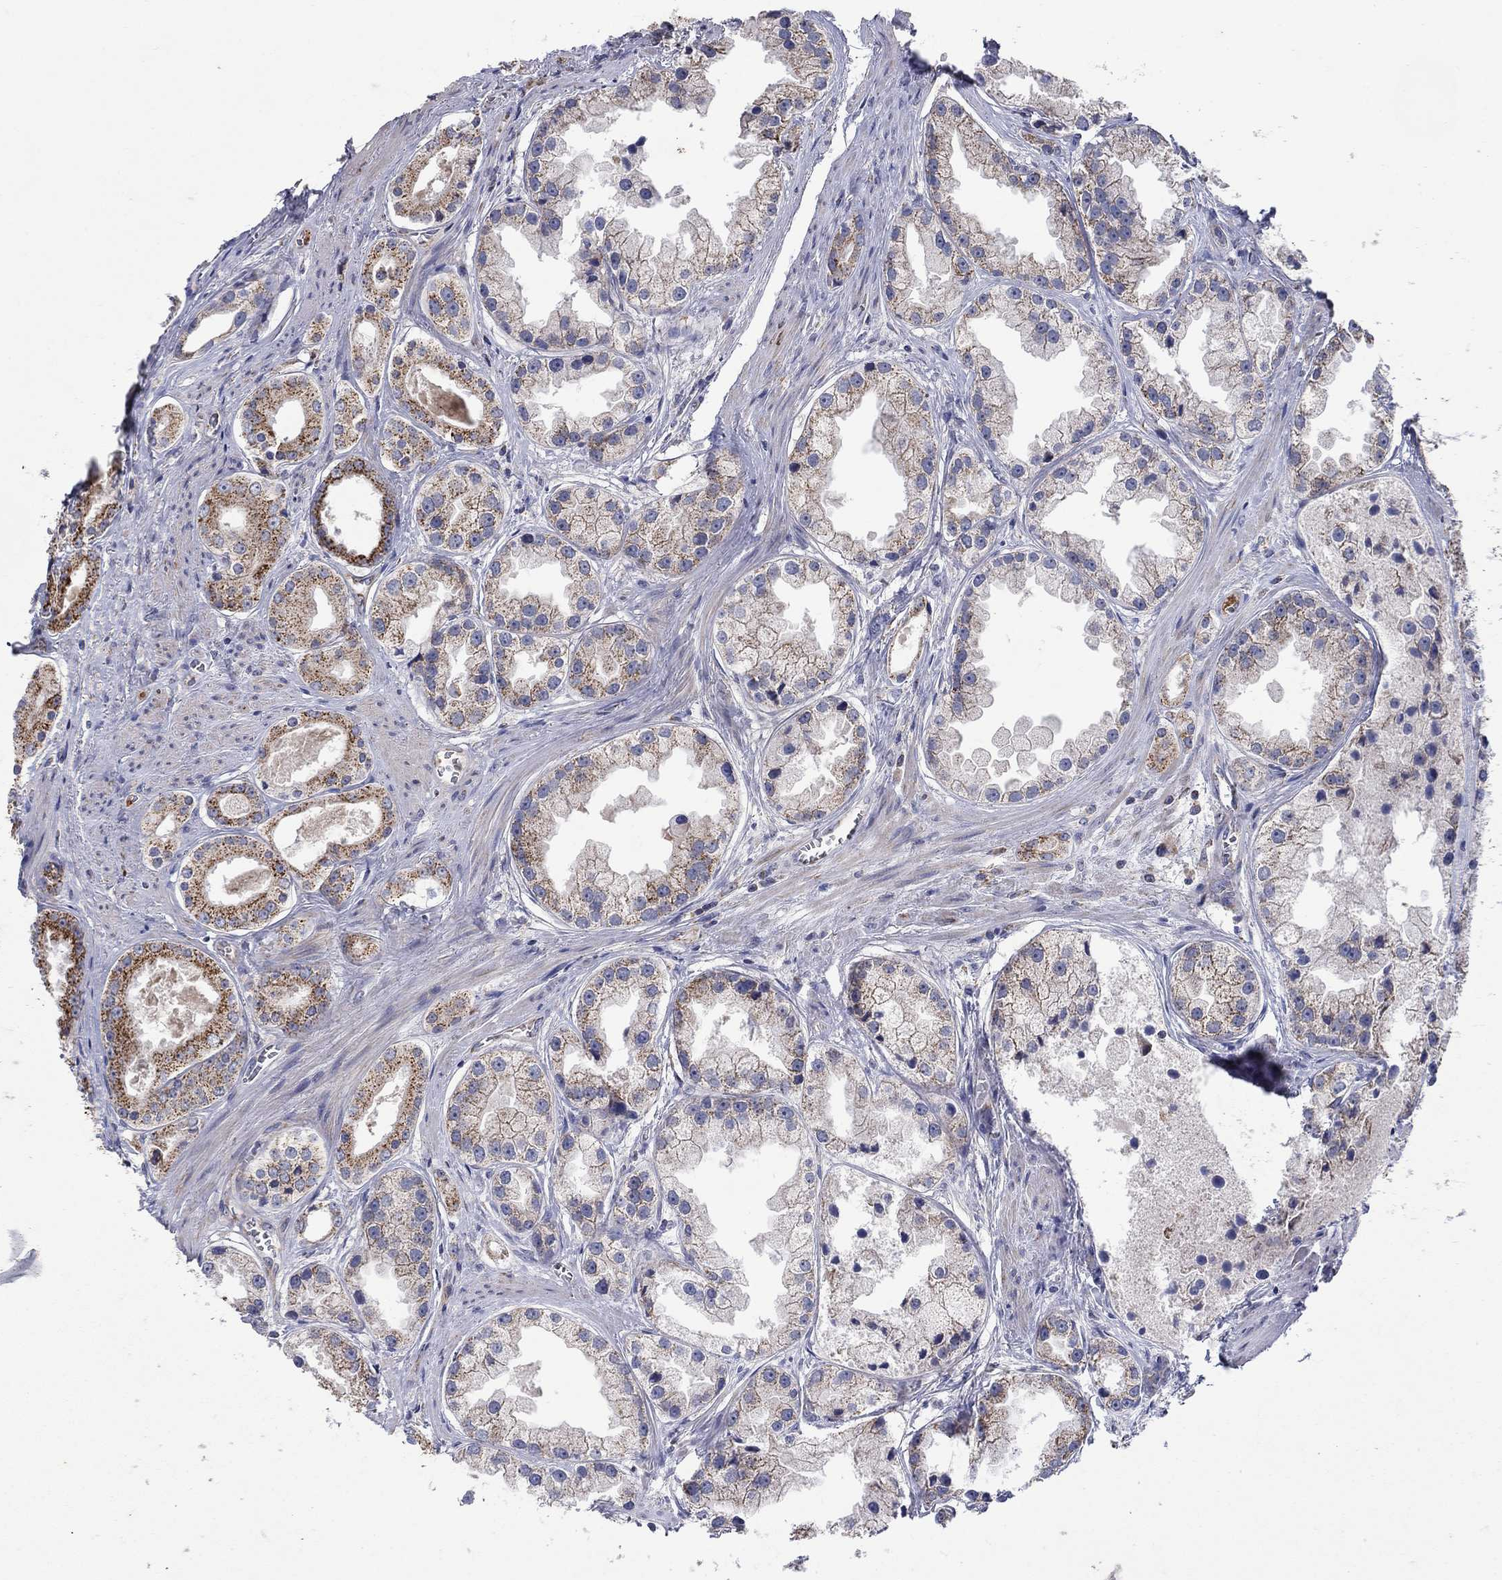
{"staining": {"intensity": "moderate", "quantity": ">75%", "location": "cytoplasmic/membranous"}, "tissue": "prostate cancer", "cell_type": "Tumor cells", "image_type": "cancer", "snomed": [{"axis": "morphology", "description": "Adenocarcinoma, NOS"}, {"axis": "topography", "description": "Prostate"}], "caption": "An immunohistochemistry image of tumor tissue is shown. Protein staining in brown labels moderate cytoplasmic/membranous positivity in prostate cancer (adenocarcinoma) within tumor cells.", "gene": "HPS5", "patient": {"sex": "male", "age": 61}}